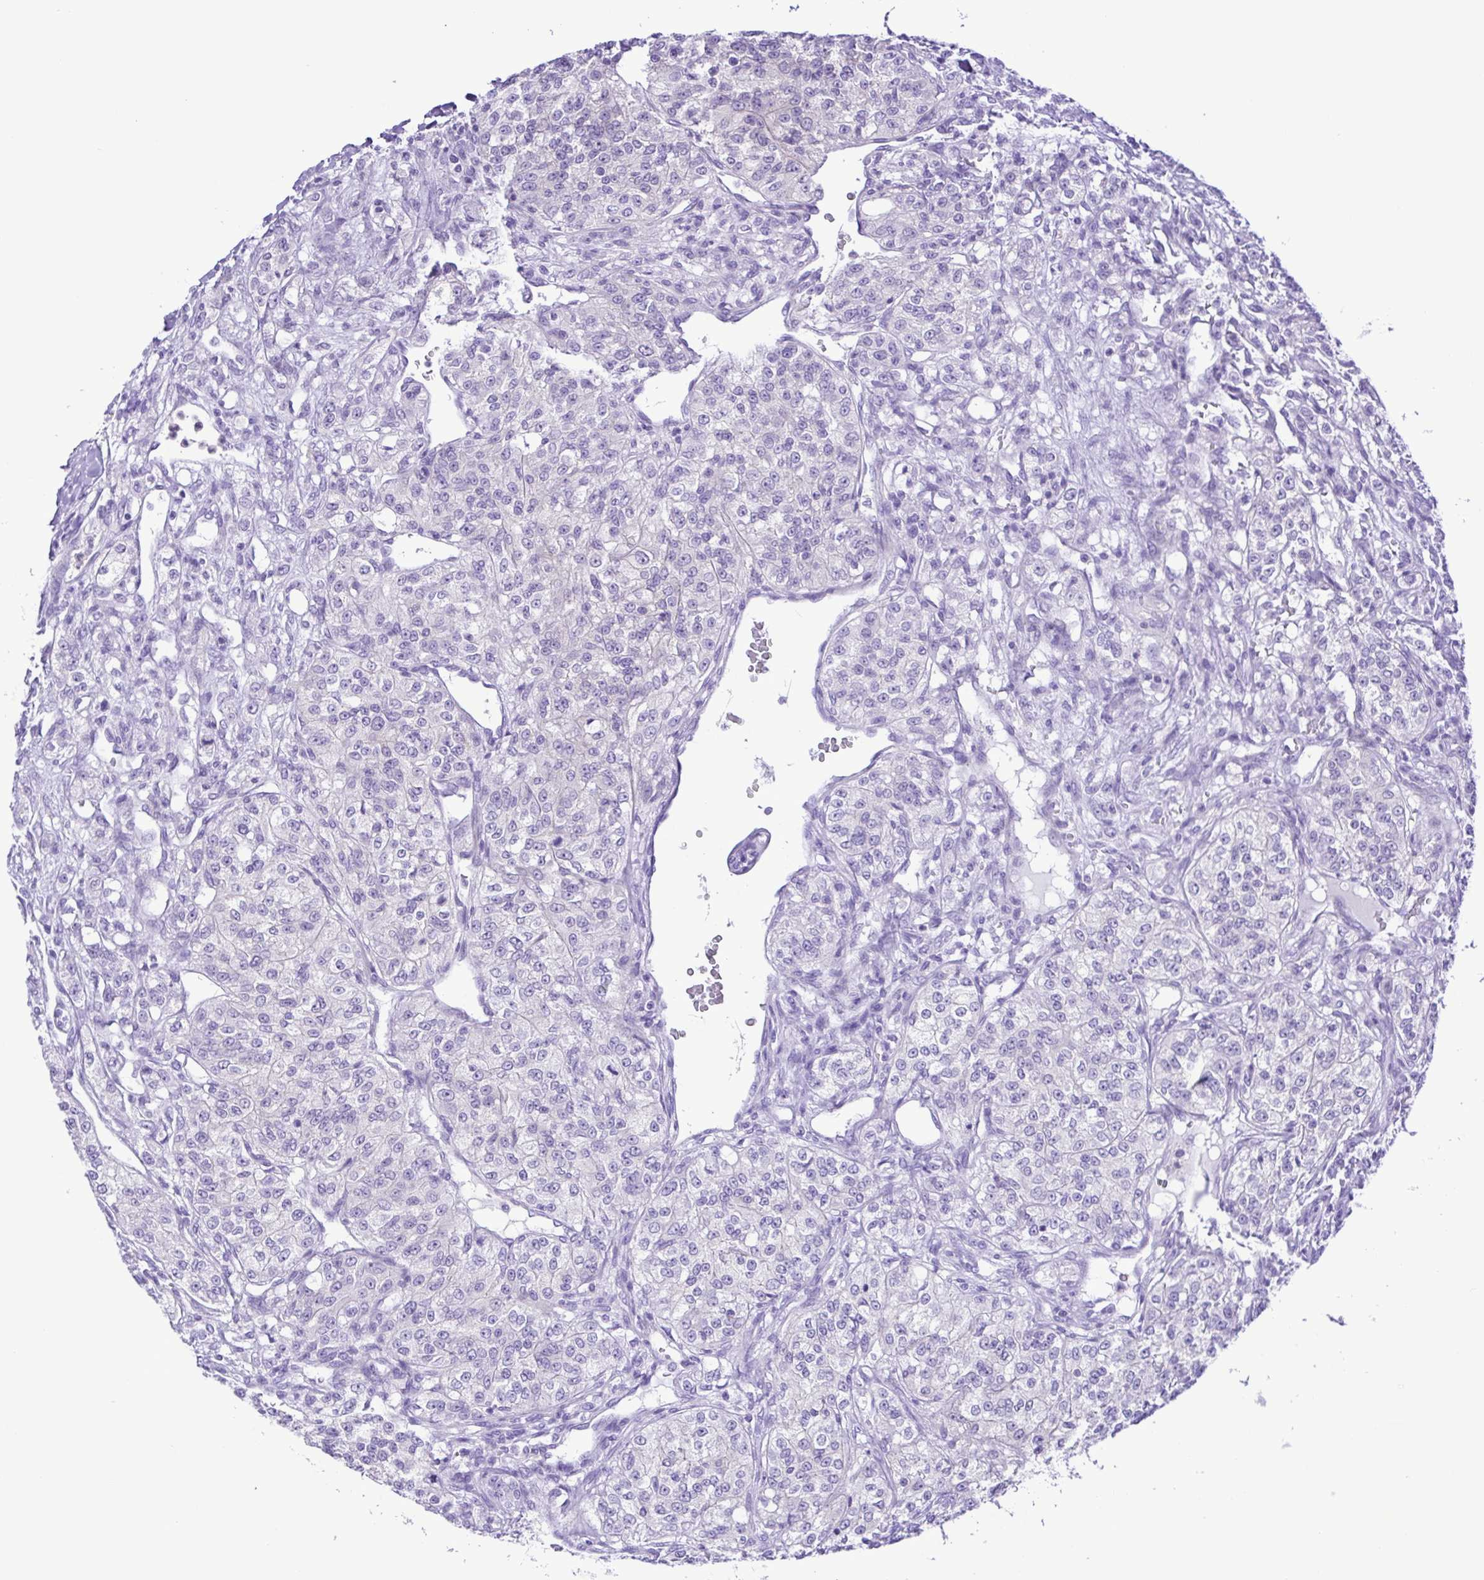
{"staining": {"intensity": "negative", "quantity": "none", "location": "none"}, "tissue": "renal cancer", "cell_type": "Tumor cells", "image_type": "cancer", "snomed": [{"axis": "morphology", "description": "Adenocarcinoma, NOS"}, {"axis": "topography", "description": "Kidney"}], "caption": "Tumor cells show no significant protein expression in renal cancer (adenocarcinoma).", "gene": "SYT1", "patient": {"sex": "female", "age": 63}}